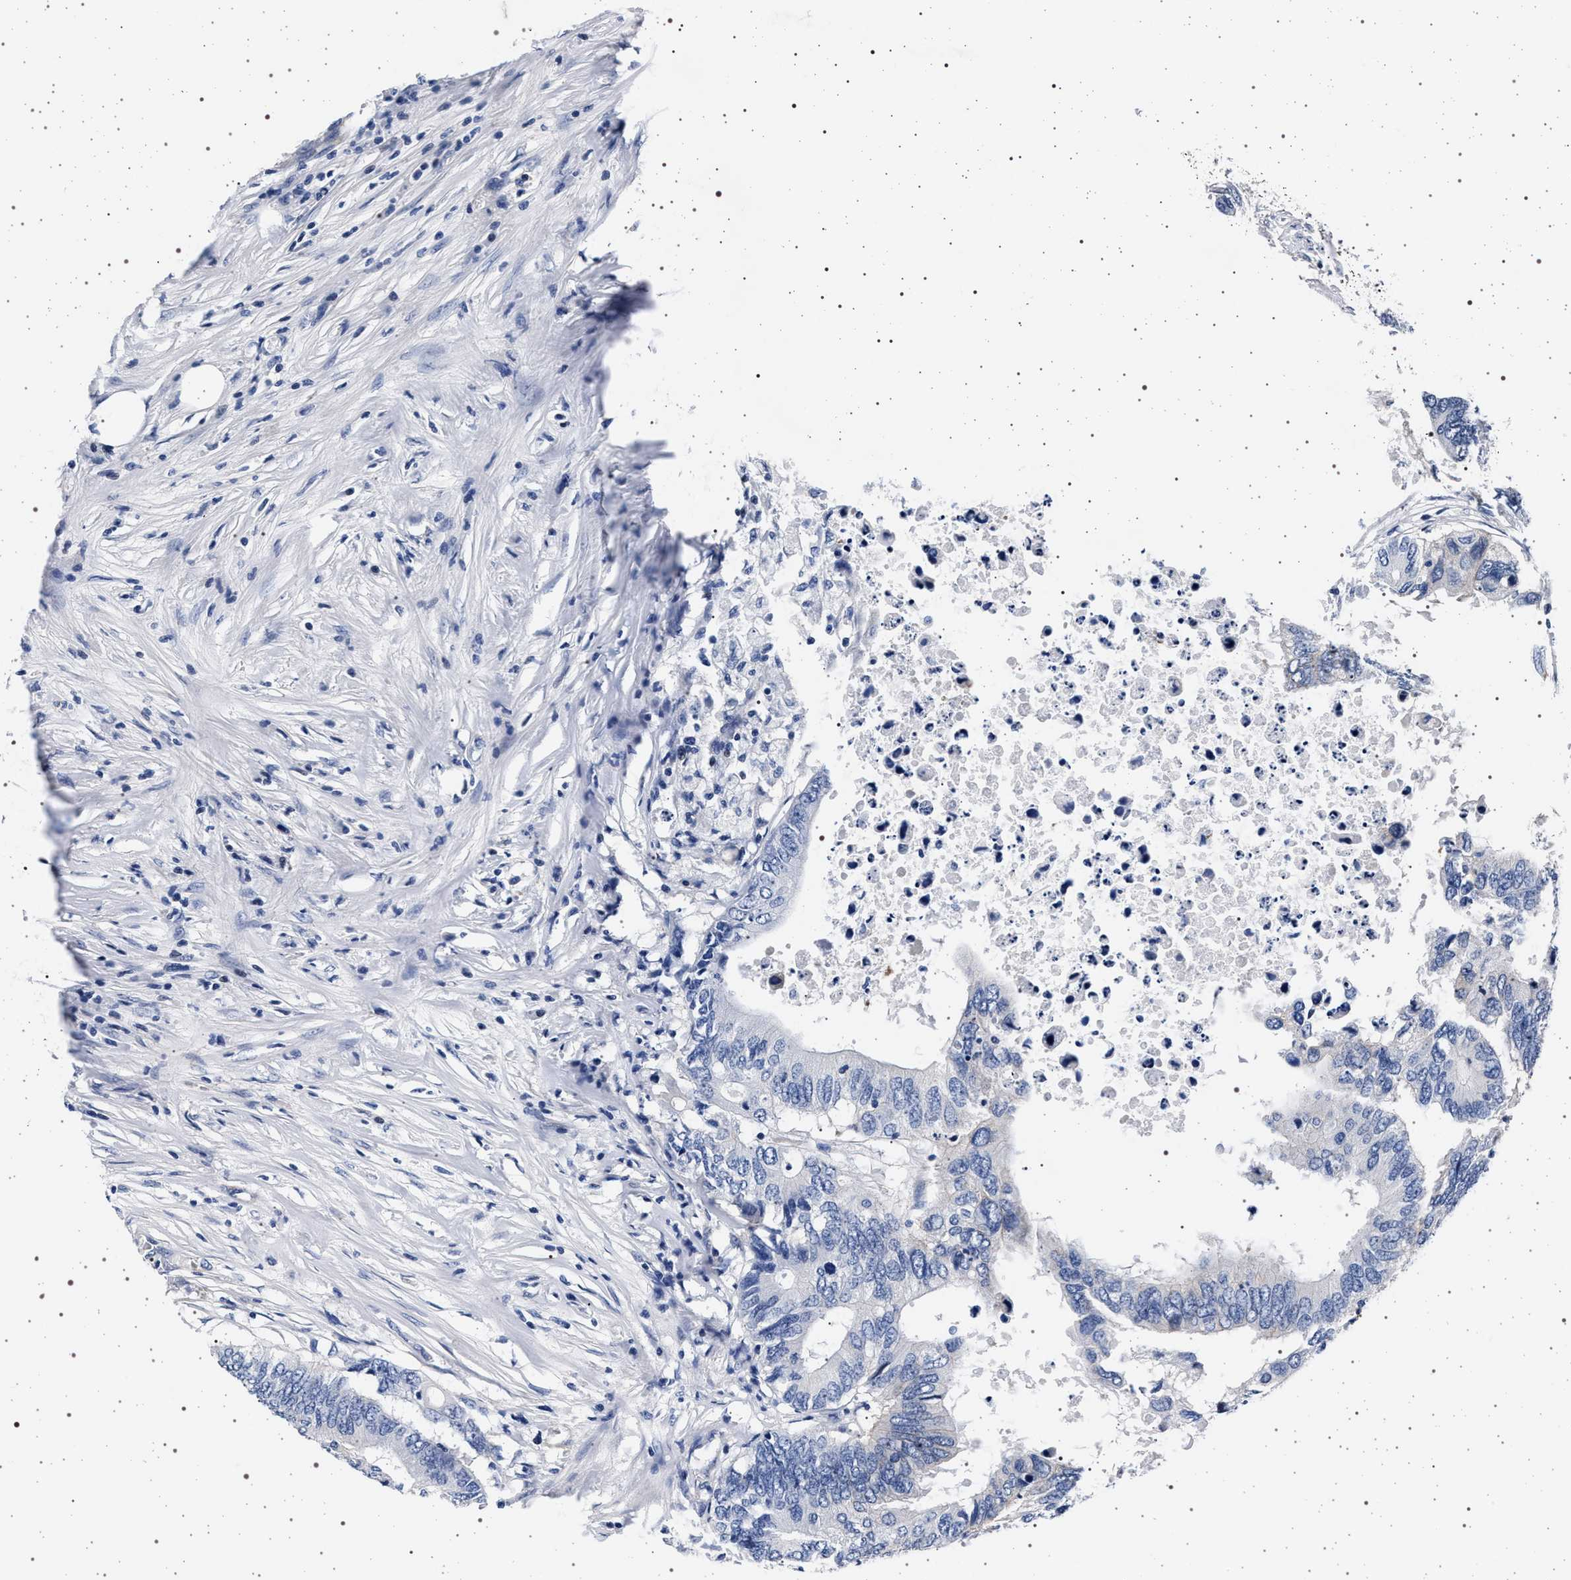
{"staining": {"intensity": "negative", "quantity": "none", "location": "none"}, "tissue": "colorectal cancer", "cell_type": "Tumor cells", "image_type": "cancer", "snomed": [{"axis": "morphology", "description": "Adenocarcinoma, NOS"}, {"axis": "topography", "description": "Colon"}], "caption": "The IHC image has no significant expression in tumor cells of colorectal cancer (adenocarcinoma) tissue. (Stains: DAB (3,3'-diaminobenzidine) immunohistochemistry (IHC) with hematoxylin counter stain, Microscopy: brightfield microscopy at high magnification).", "gene": "SLC9A1", "patient": {"sex": "male", "age": 71}}